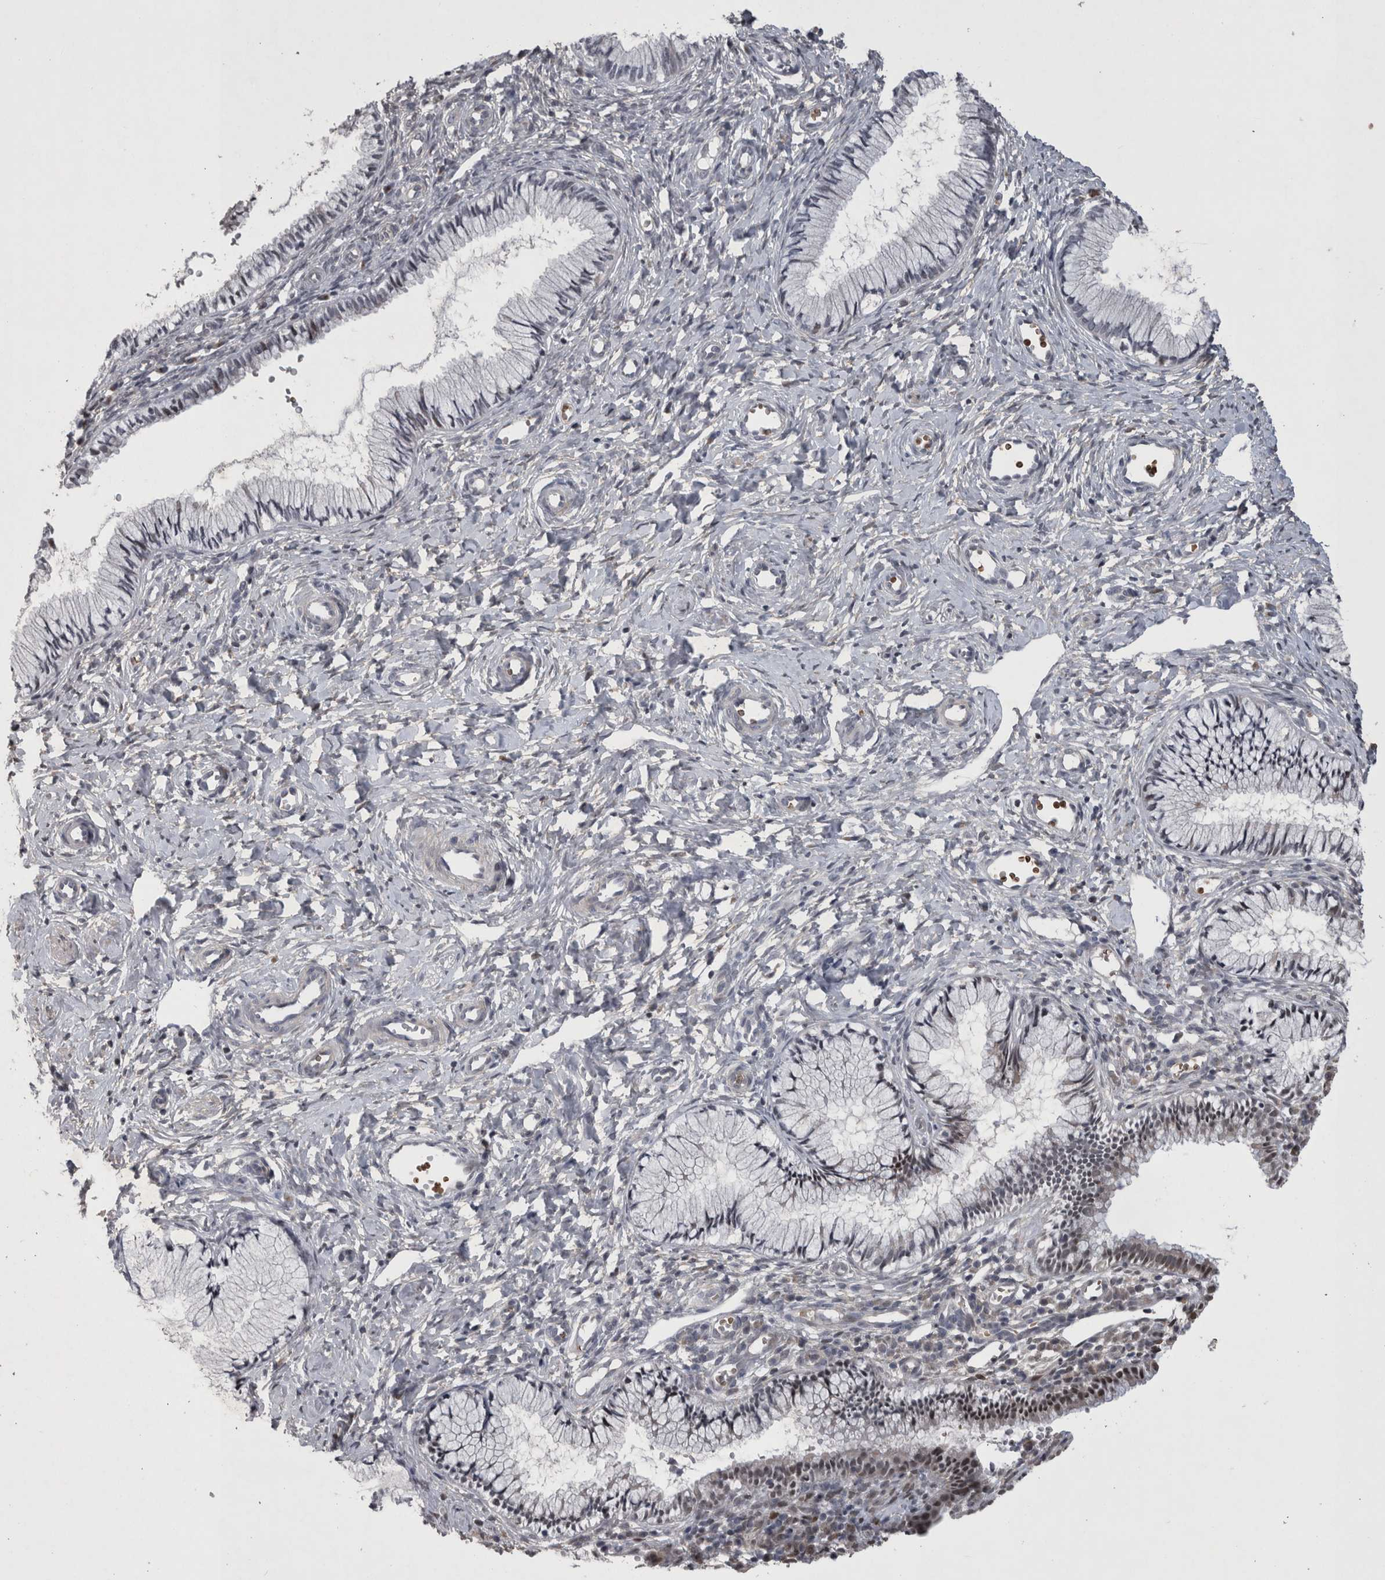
{"staining": {"intensity": "negative", "quantity": "none", "location": "none"}, "tissue": "cervix", "cell_type": "Glandular cells", "image_type": "normal", "snomed": [{"axis": "morphology", "description": "Normal tissue, NOS"}, {"axis": "topography", "description": "Cervix"}], "caption": "A high-resolution micrograph shows immunohistochemistry staining of unremarkable cervix, which reveals no significant staining in glandular cells.", "gene": "IFI44", "patient": {"sex": "female", "age": 27}}